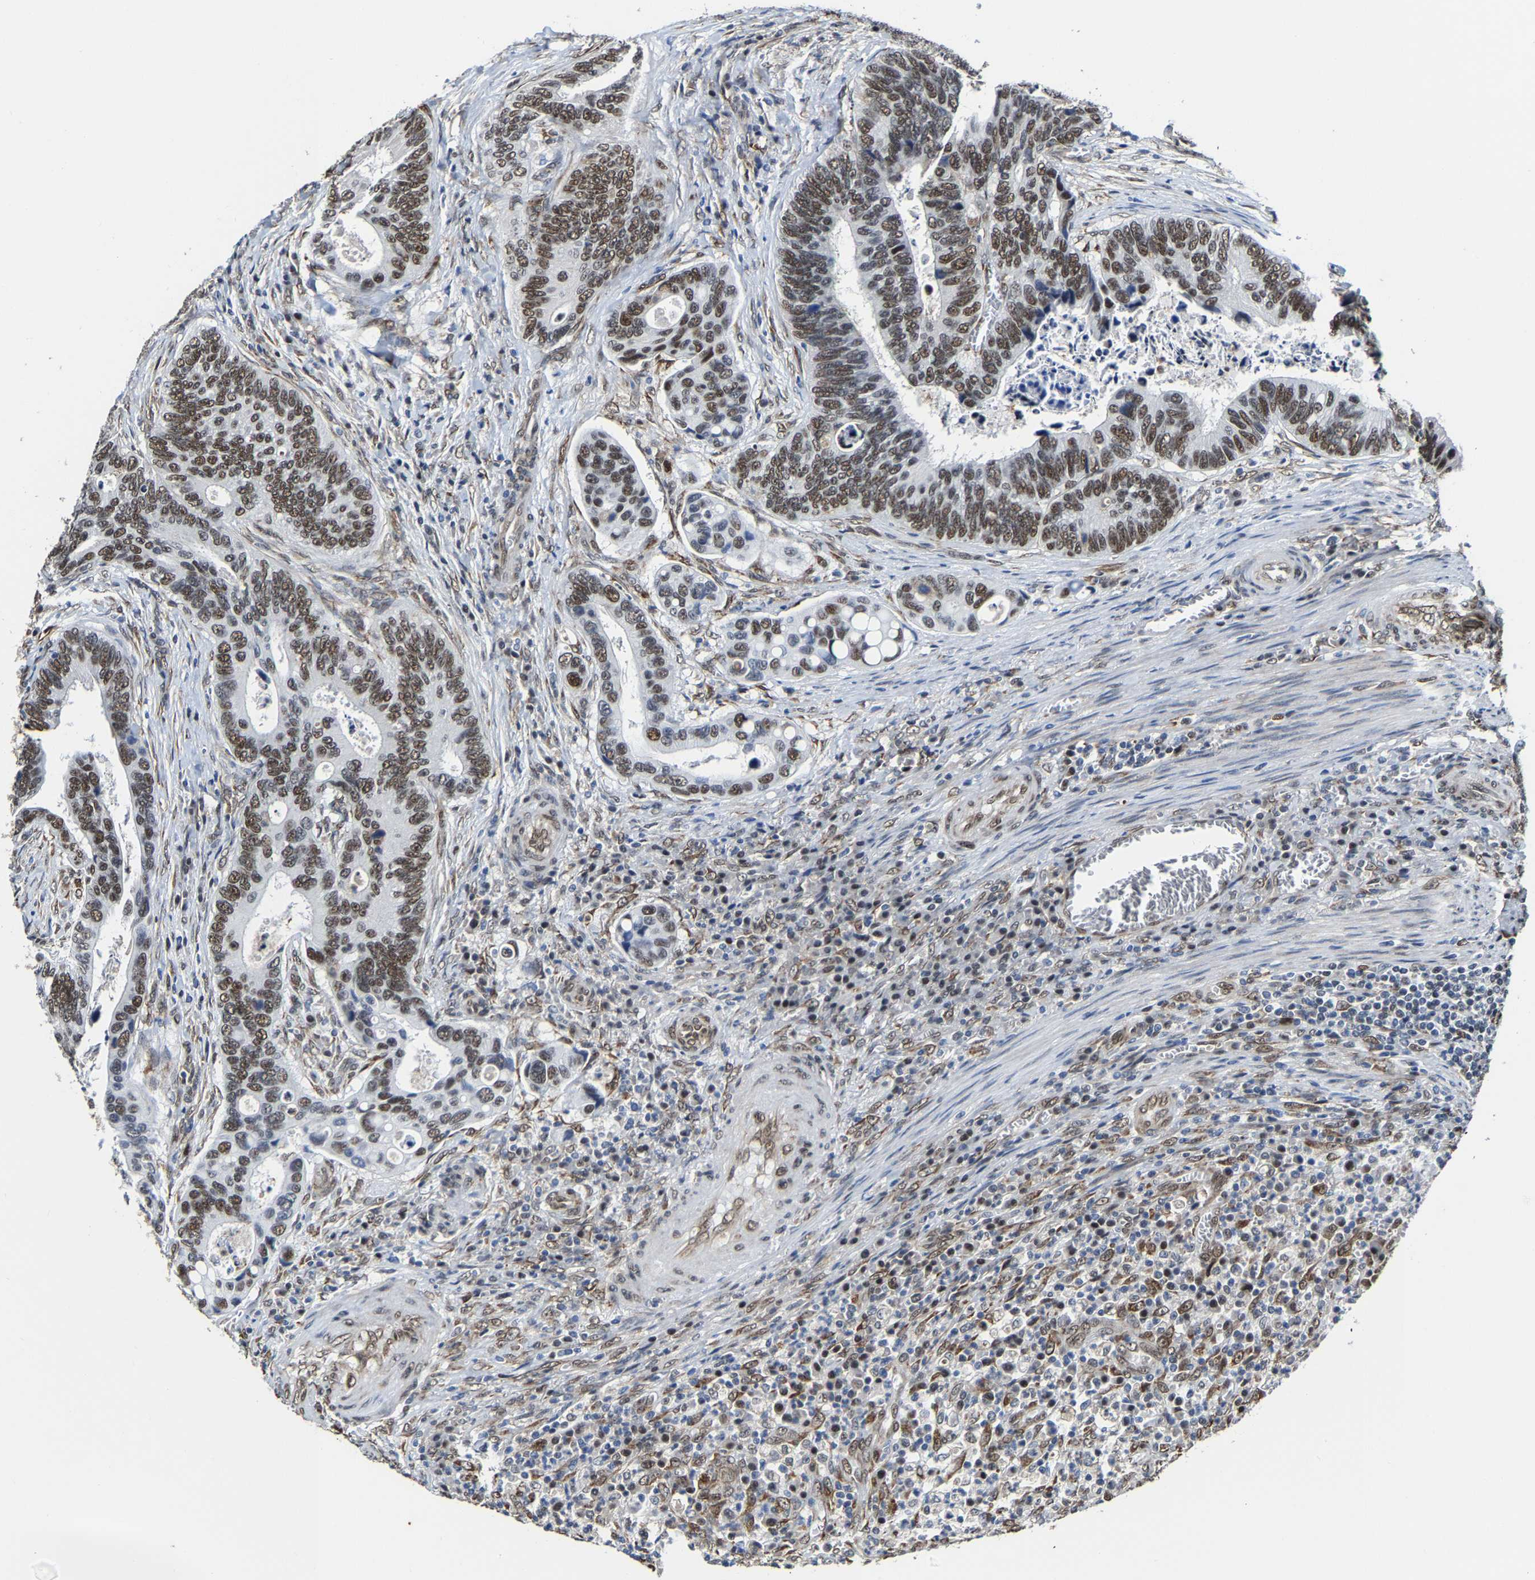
{"staining": {"intensity": "moderate", "quantity": ">75%", "location": "nuclear"}, "tissue": "colorectal cancer", "cell_type": "Tumor cells", "image_type": "cancer", "snomed": [{"axis": "morphology", "description": "Inflammation, NOS"}, {"axis": "morphology", "description": "Adenocarcinoma, NOS"}, {"axis": "topography", "description": "Colon"}], "caption": "Immunohistochemical staining of colorectal cancer exhibits medium levels of moderate nuclear protein expression in about >75% of tumor cells. (DAB (3,3'-diaminobenzidine) IHC with brightfield microscopy, high magnification).", "gene": "METTL1", "patient": {"sex": "male", "age": 72}}